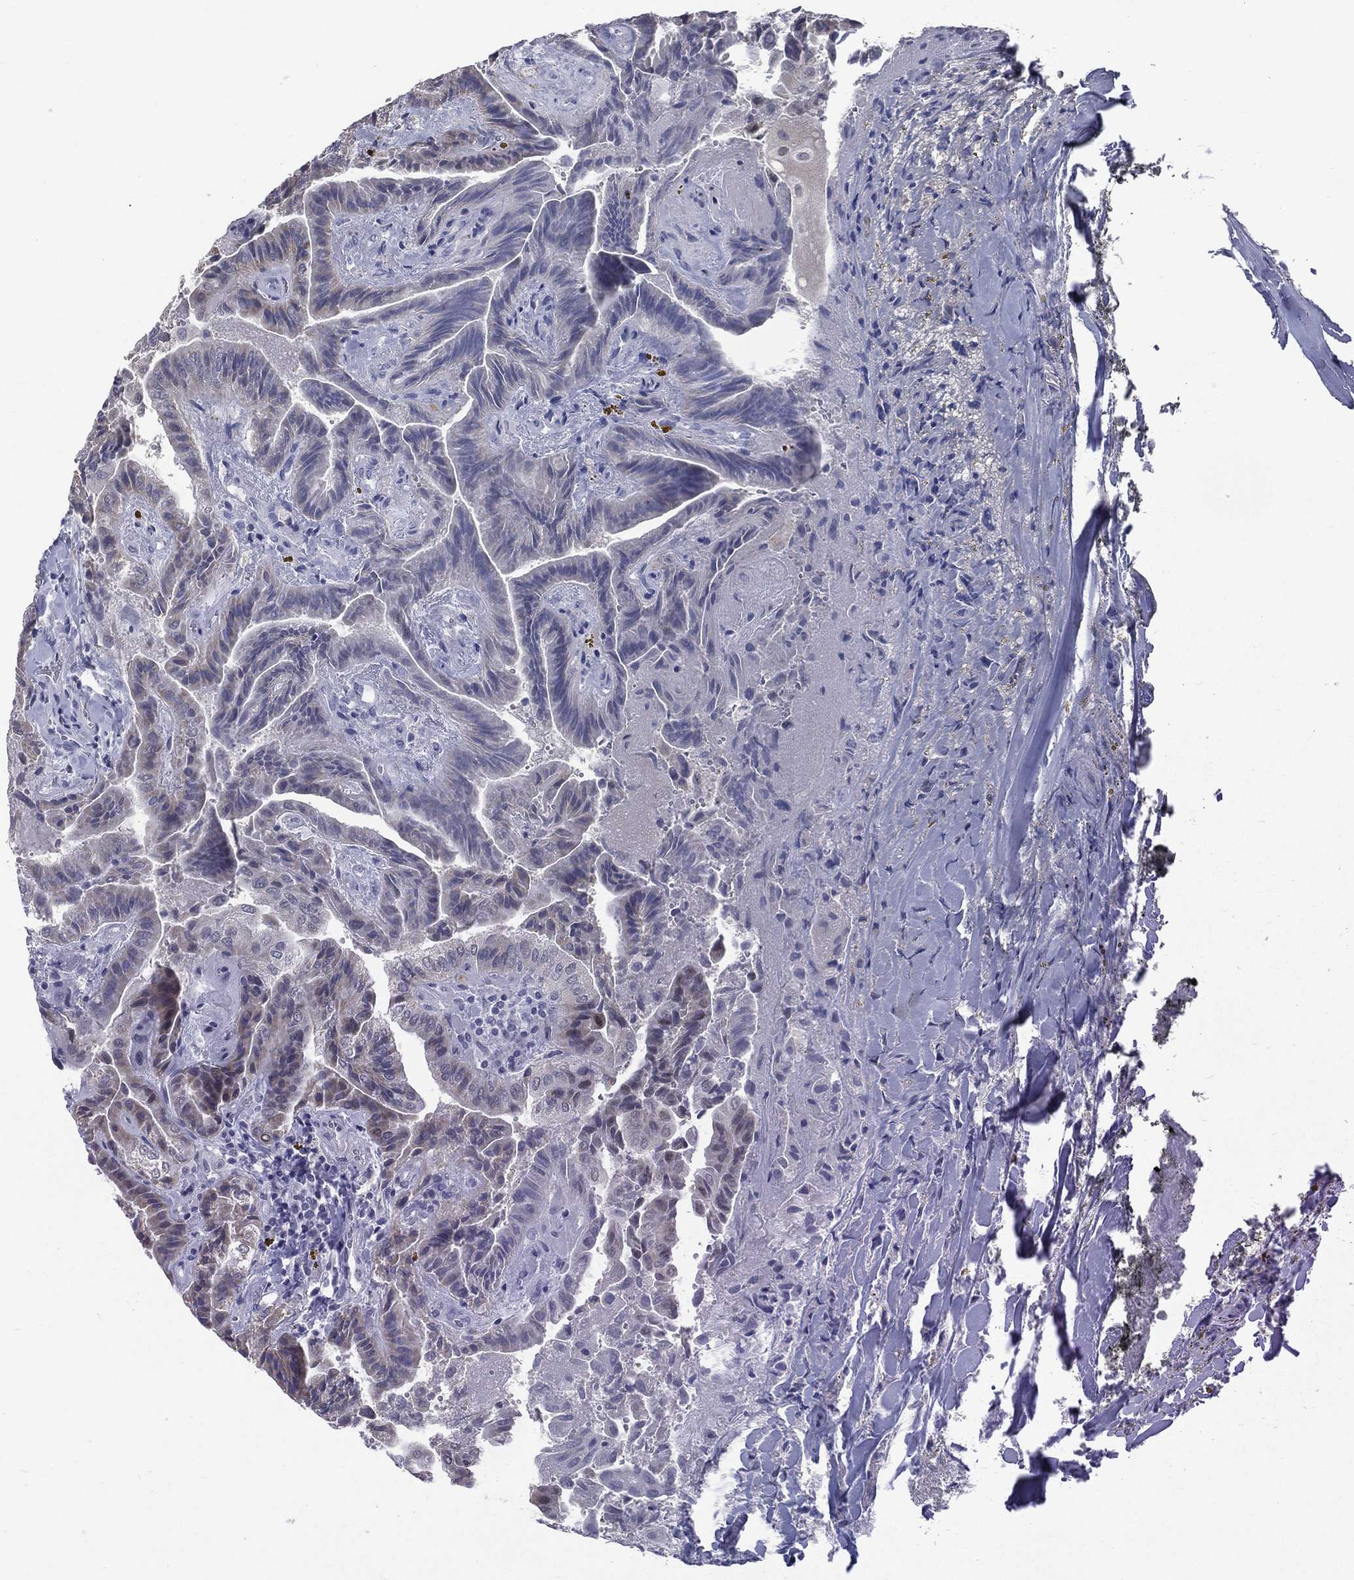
{"staining": {"intensity": "weak", "quantity": "<25%", "location": "cytoplasmic/membranous"}, "tissue": "thyroid cancer", "cell_type": "Tumor cells", "image_type": "cancer", "snomed": [{"axis": "morphology", "description": "Papillary adenocarcinoma, NOS"}, {"axis": "topography", "description": "Thyroid gland"}], "caption": "An immunohistochemistry (IHC) image of thyroid cancer (papillary adenocarcinoma) is shown. There is no staining in tumor cells of thyroid cancer (papillary adenocarcinoma). (DAB IHC, high magnification).", "gene": "DMKN", "patient": {"sex": "female", "age": 68}}